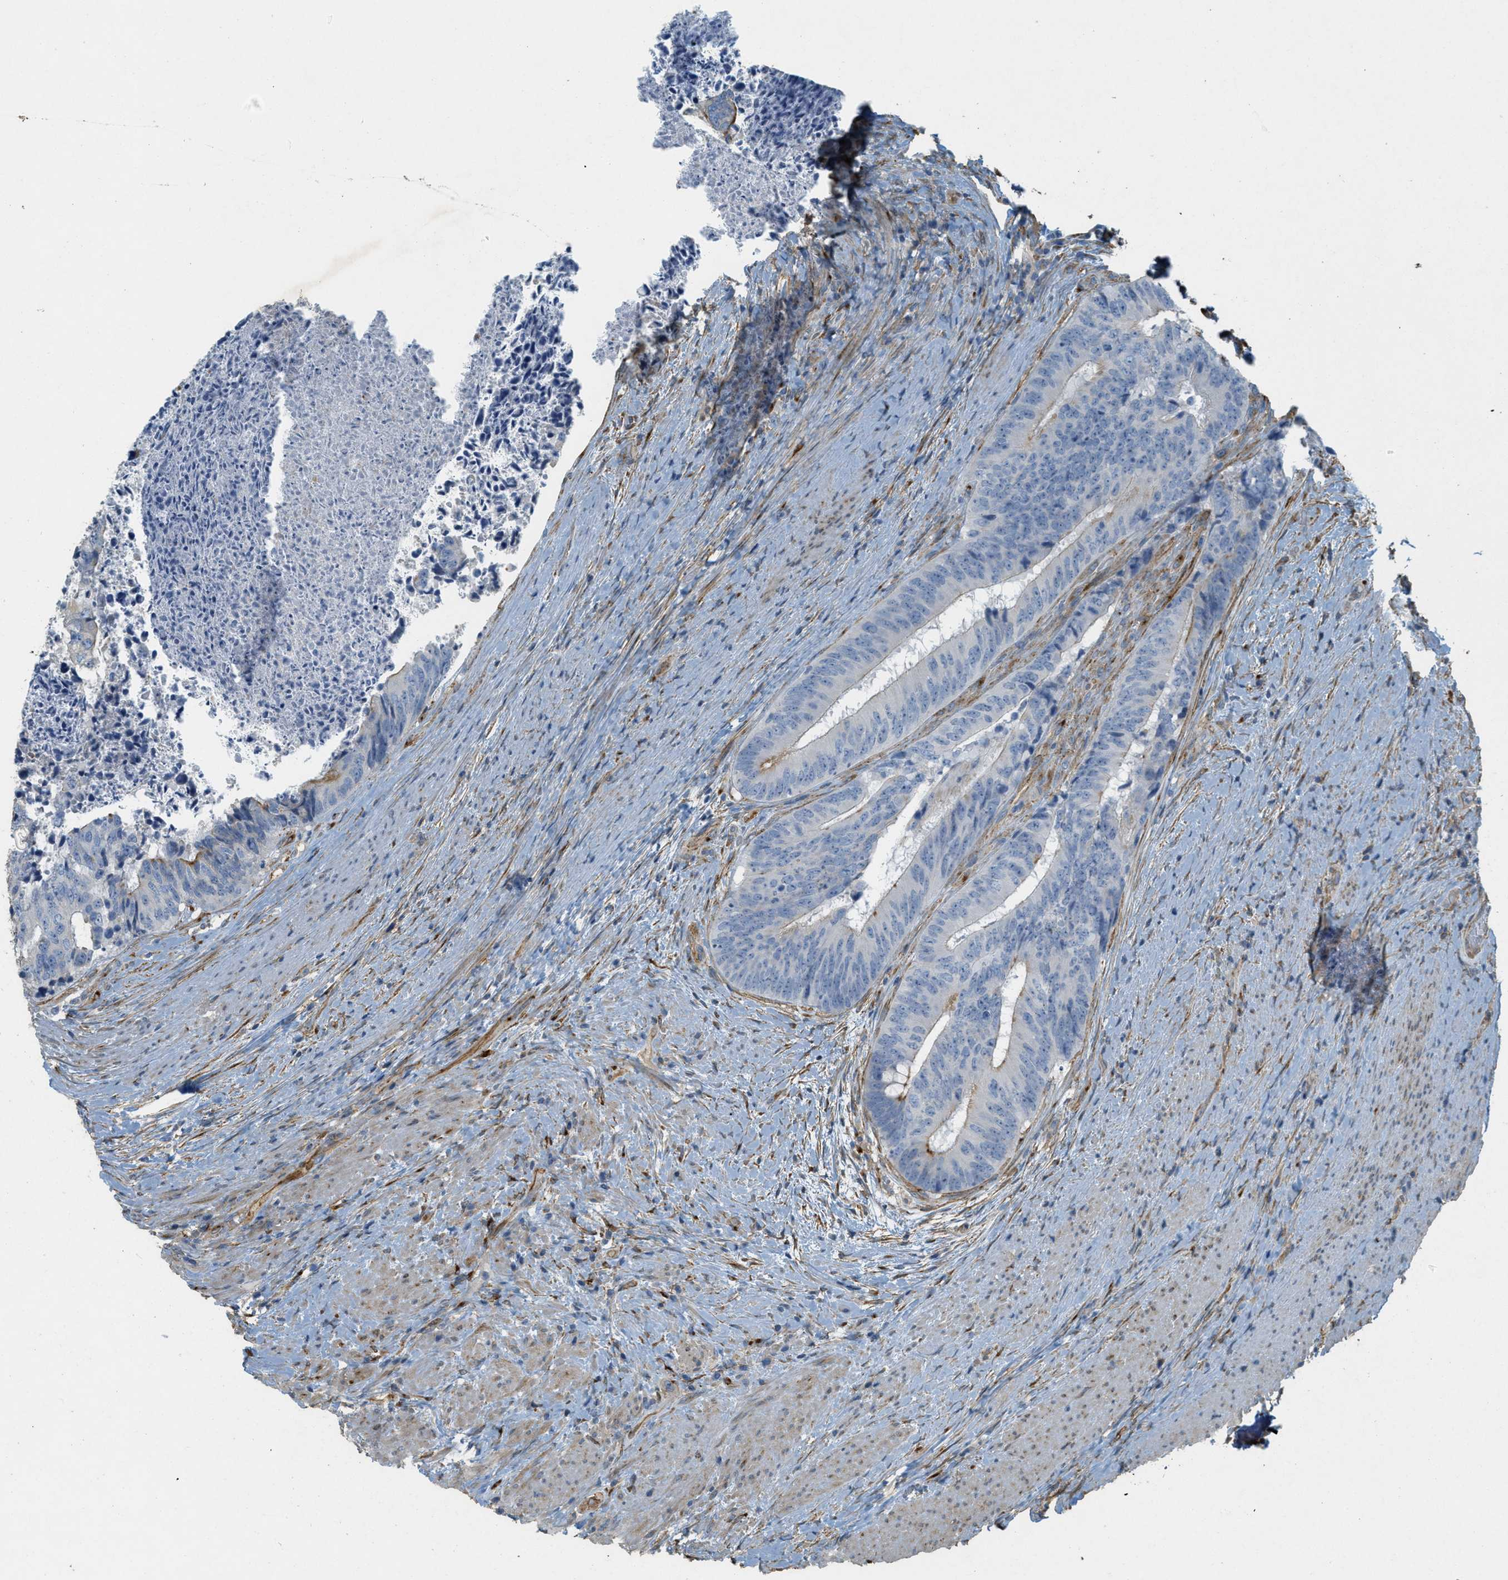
{"staining": {"intensity": "weak", "quantity": "<25%", "location": "cytoplasmic/membranous"}, "tissue": "colorectal cancer", "cell_type": "Tumor cells", "image_type": "cancer", "snomed": [{"axis": "morphology", "description": "Adenocarcinoma, NOS"}, {"axis": "topography", "description": "Rectum"}], "caption": "High magnification brightfield microscopy of colorectal cancer (adenocarcinoma) stained with DAB (brown) and counterstained with hematoxylin (blue): tumor cells show no significant expression. Nuclei are stained in blue.", "gene": "ADCY5", "patient": {"sex": "male", "age": 72}}